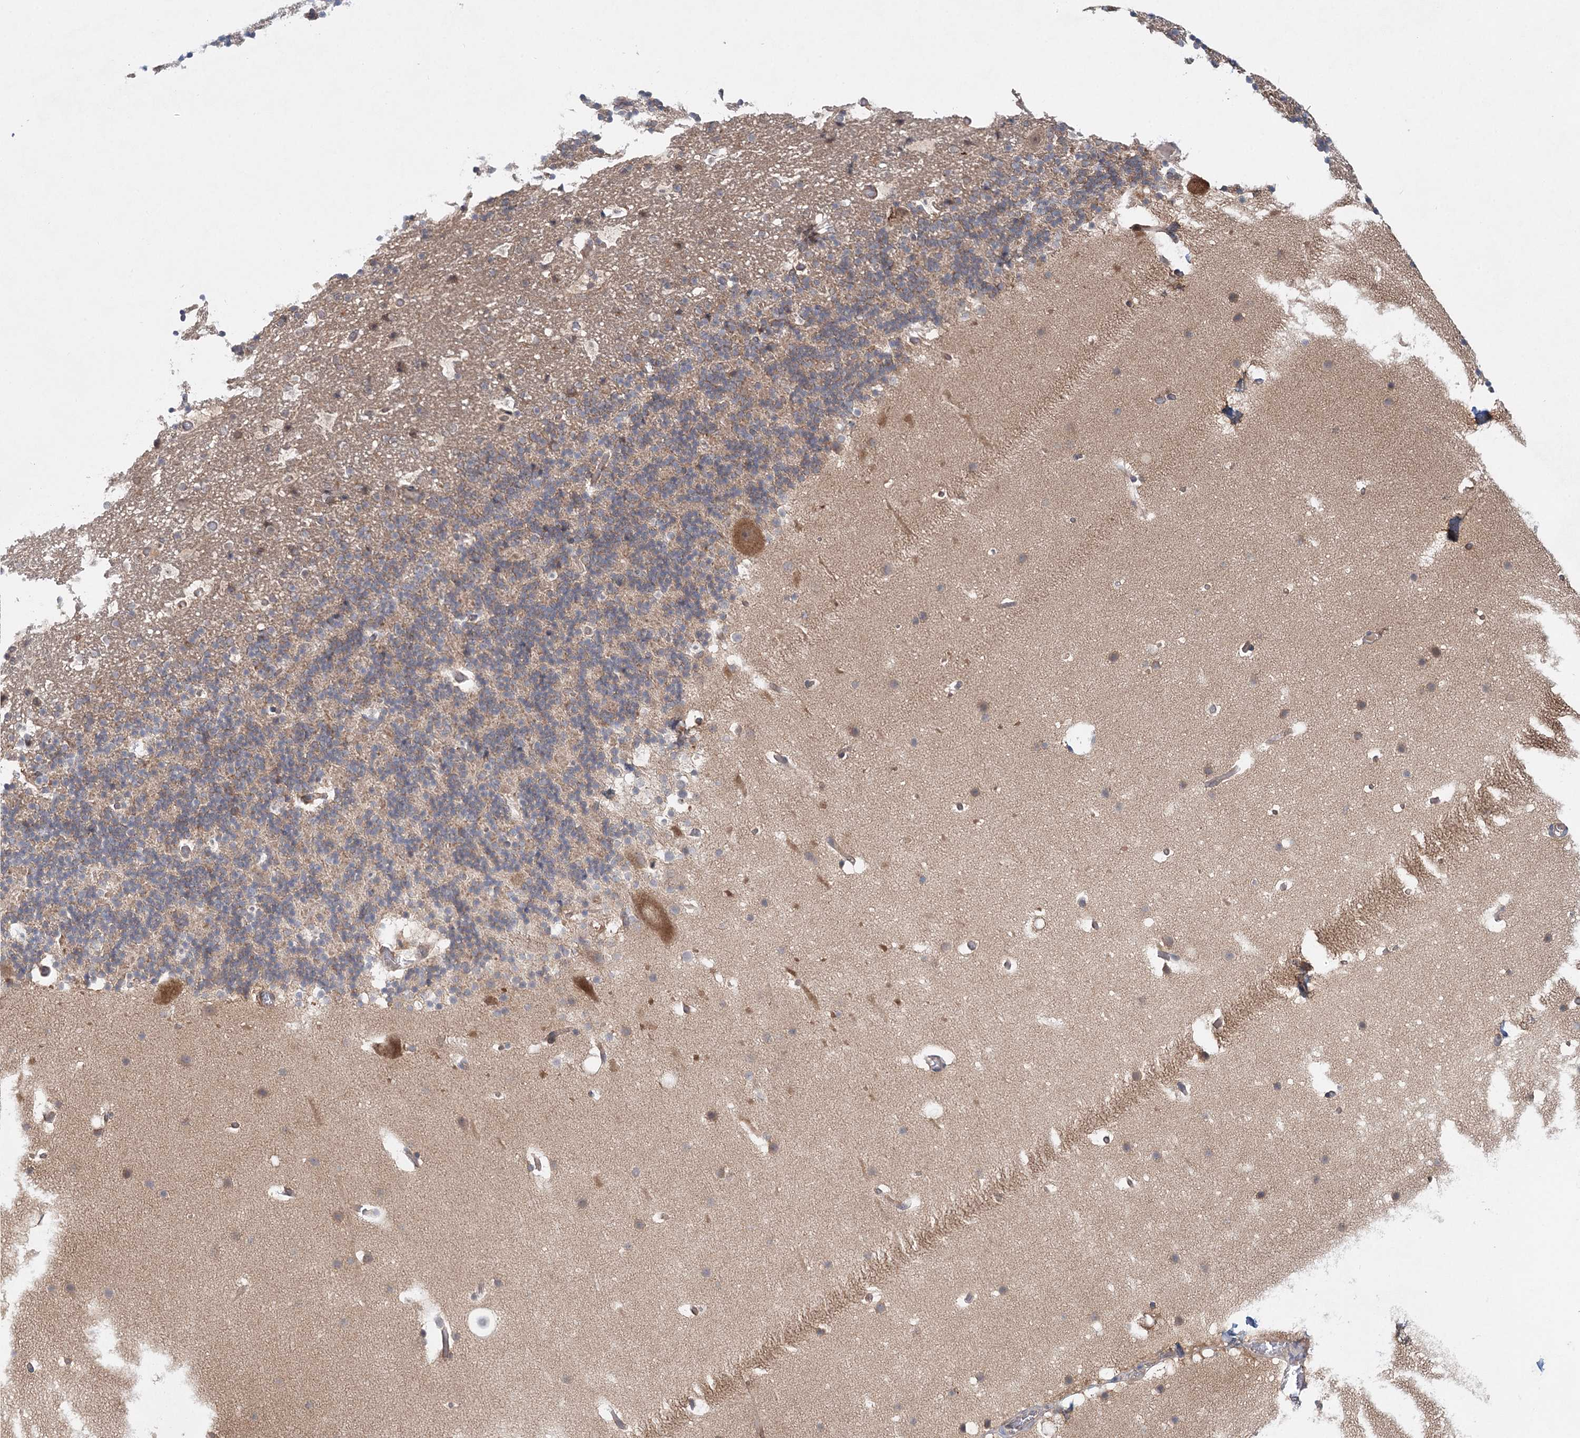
{"staining": {"intensity": "weak", "quantity": "25%-75%", "location": "cytoplasmic/membranous"}, "tissue": "cerebellum", "cell_type": "Cells in granular layer", "image_type": "normal", "snomed": [{"axis": "morphology", "description": "Normal tissue, NOS"}, {"axis": "topography", "description": "Cerebellum"}], "caption": "Cerebellum stained with a brown dye displays weak cytoplasmic/membranous positive staining in approximately 25%-75% of cells in granular layer.", "gene": "WDR44", "patient": {"sex": "male", "age": 57}}